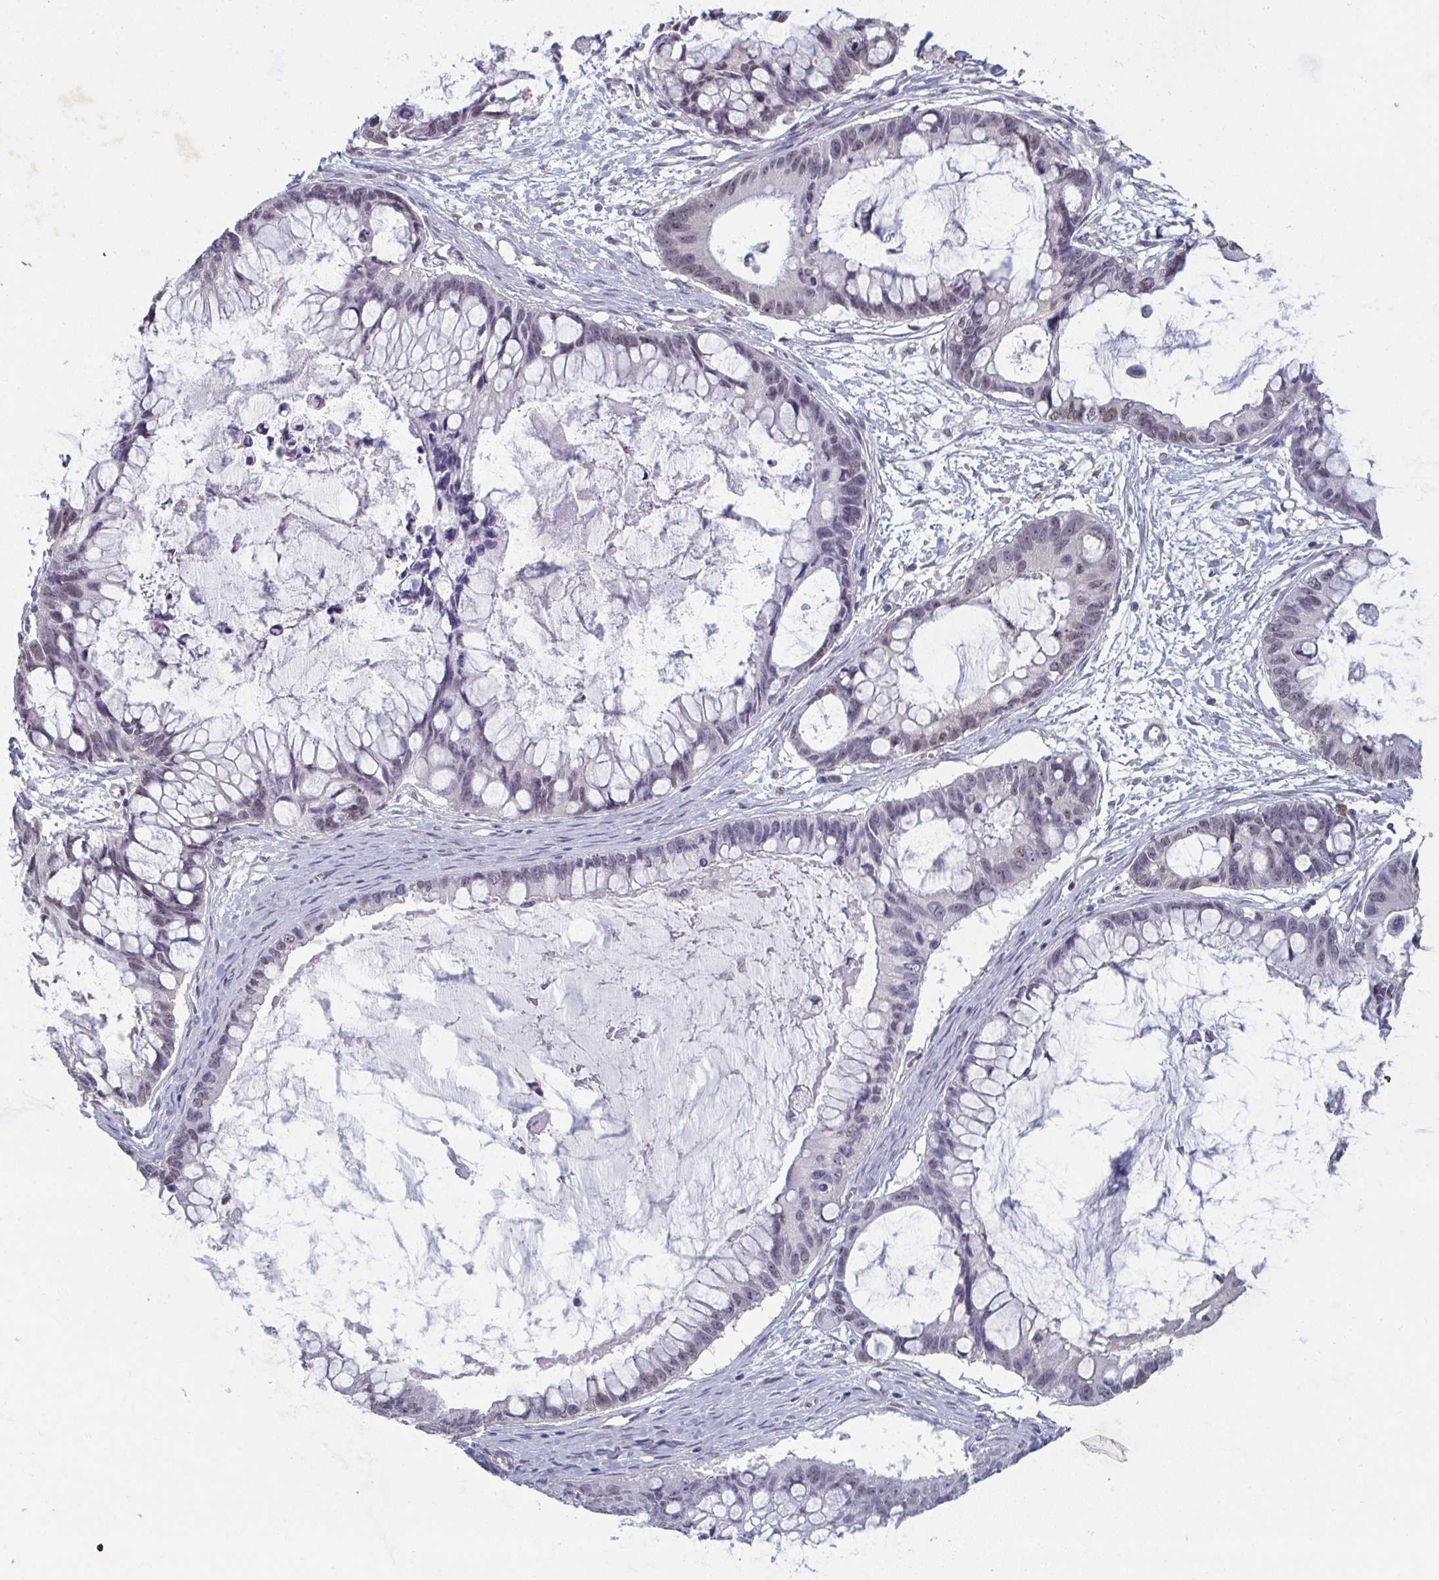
{"staining": {"intensity": "moderate", "quantity": "<25%", "location": "nuclear"}, "tissue": "ovarian cancer", "cell_type": "Tumor cells", "image_type": "cancer", "snomed": [{"axis": "morphology", "description": "Cystadenocarcinoma, mucinous, NOS"}, {"axis": "topography", "description": "Ovary"}], "caption": "A histopathology image of ovarian cancer stained for a protein shows moderate nuclear brown staining in tumor cells. (IHC, brightfield microscopy, high magnification).", "gene": "LIX1", "patient": {"sex": "female", "age": 63}}